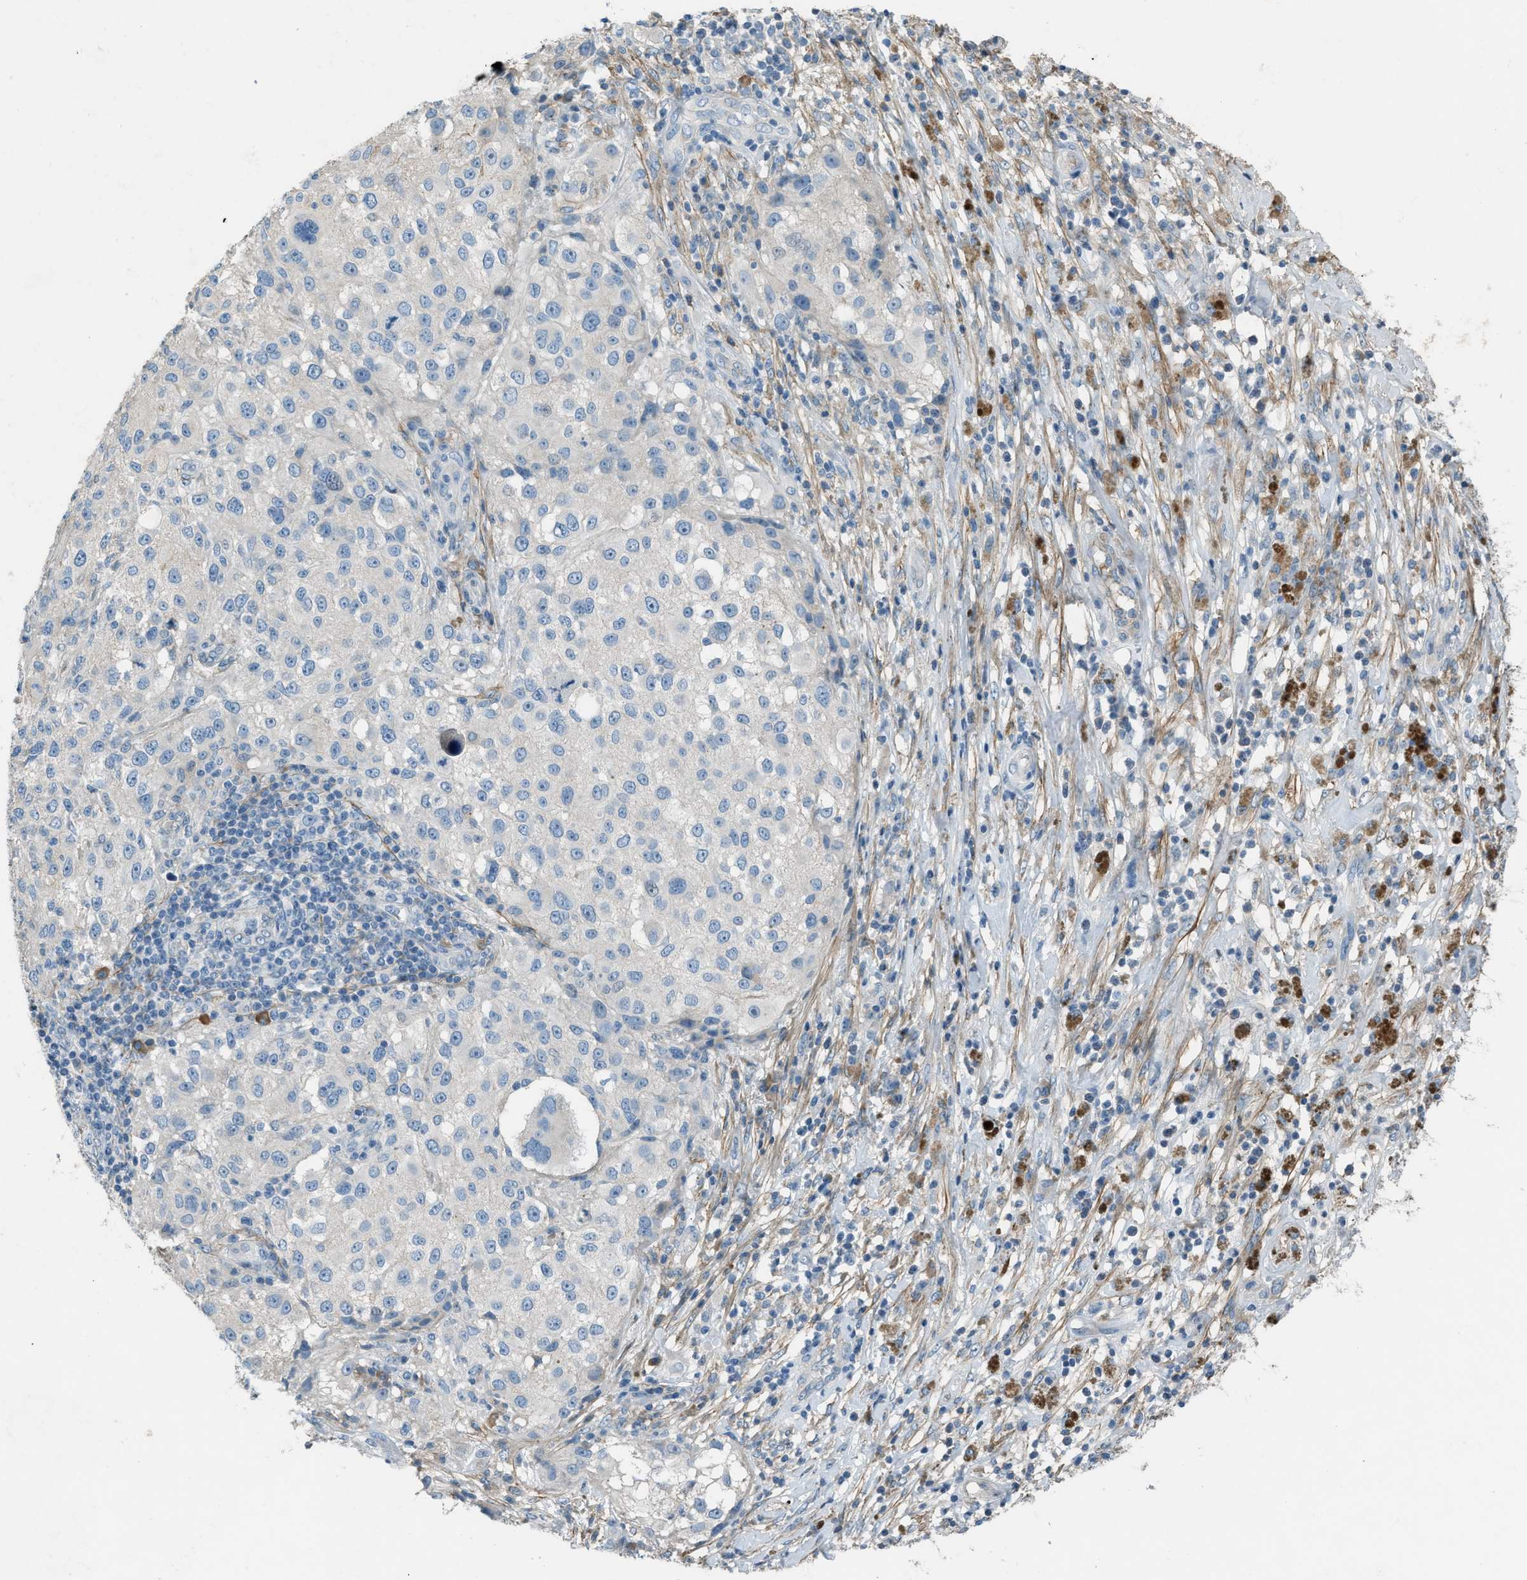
{"staining": {"intensity": "negative", "quantity": "none", "location": "none"}, "tissue": "melanoma", "cell_type": "Tumor cells", "image_type": "cancer", "snomed": [{"axis": "morphology", "description": "Necrosis, NOS"}, {"axis": "morphology", "description": "Malignant melanoma, NOS"}, {"axis": "topography", "description": "Skin"}], "caption": "Tumor cells are negative for brown protein staining in melanoma.", "gene": "FBLN2", "patient": {"sex": "female", "age": 87}}